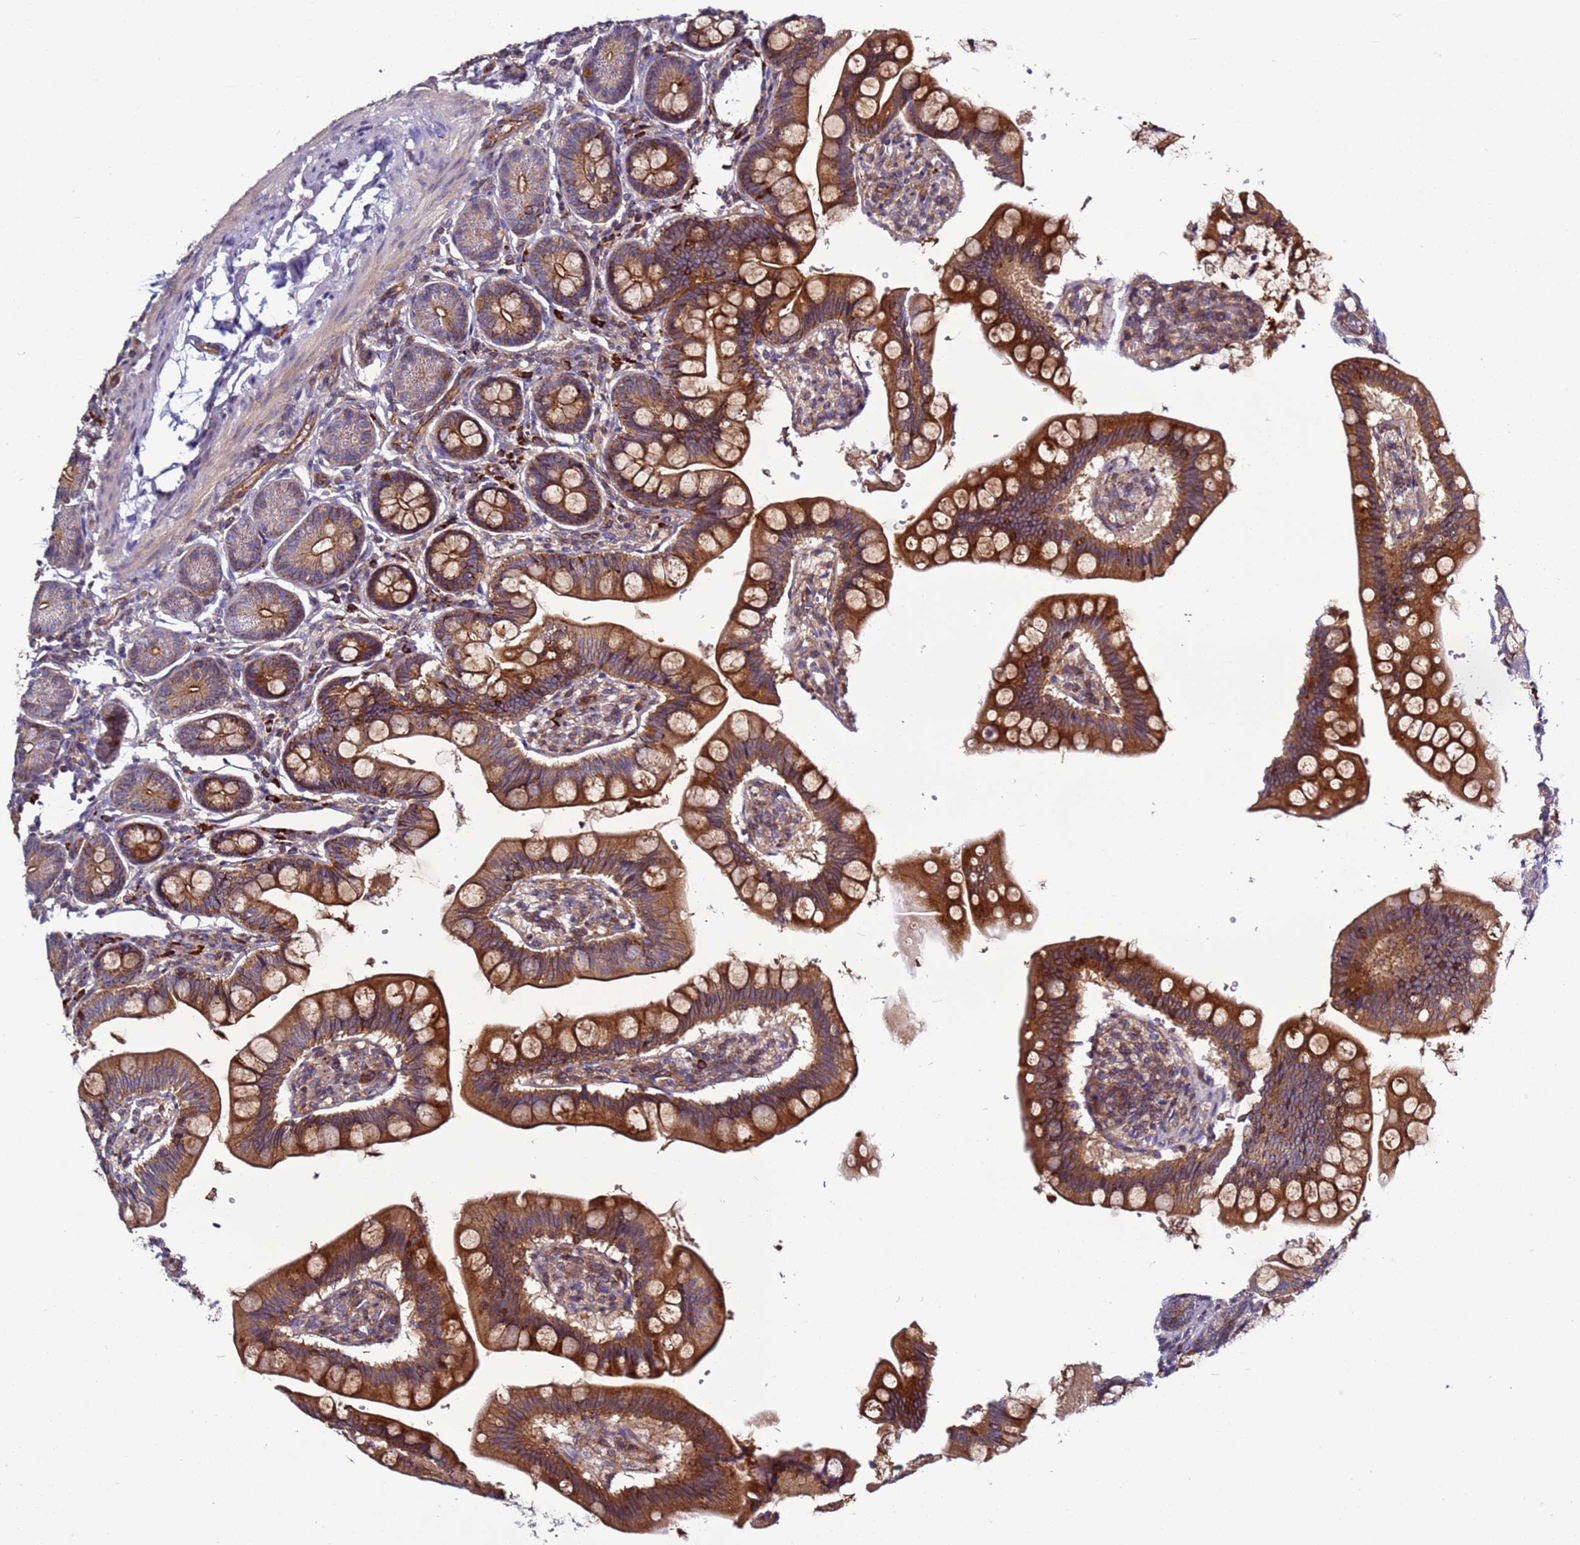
{"staining": {"intensity": "strong", "quantity": ">75%", "location": "cytoplasmic/membranous"}, "tissue": "small intestine", "cell_type": "Glandular cells", "image_type": "normal", "snomed": [{"axis": "morphology", "description": "Normal tissue, NOS"}, {"axis": "topography", "description": "Small intestine"}], "caption": "This image exhibits immunohistochemistry (IHC) staining of normal human small intestine, with high strong cytoplasmic/membranous staining in about >75% of glandular cells.", "gene": "EFCAB8", "patient": {"sex": "male", "age": 7}}